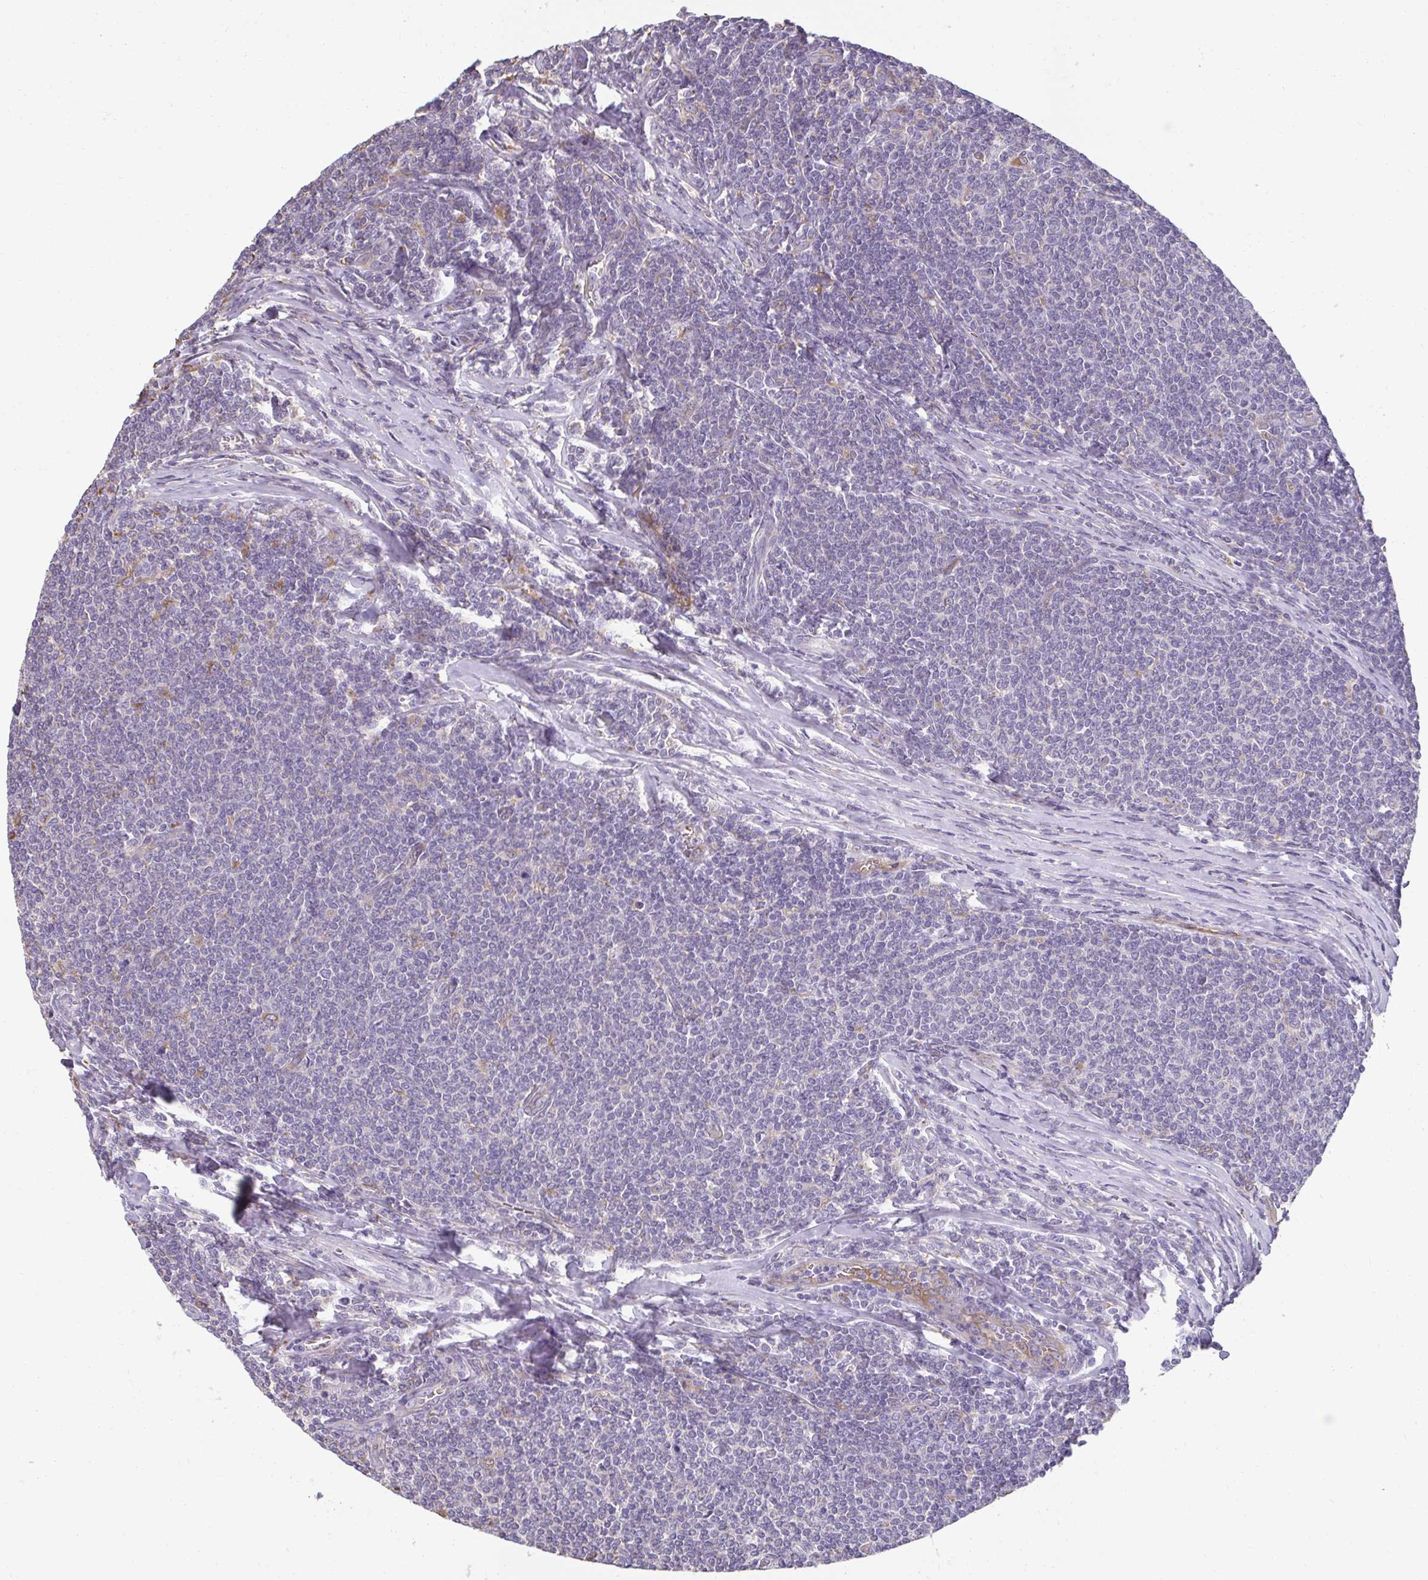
{"staining": {"intensity": "negative", "quantity": "none", "location": "none"}, "tissue": "lymphoma", "cell_type": "Tumor cells", "image_type": "cancer", "snomed": [{"axis": "morphology", "description": "Malignant lymphoma, non-Hodgkin's type, Low grade"}, {"axis": "topography", "description": "Lymph node"}], "caption": "This is a photomicrograph of IHC staining of lymphoma, which shows no staining in tumor cells.", "gene": "PDE2A", "patient": {"sex": "male", "age": 52}}